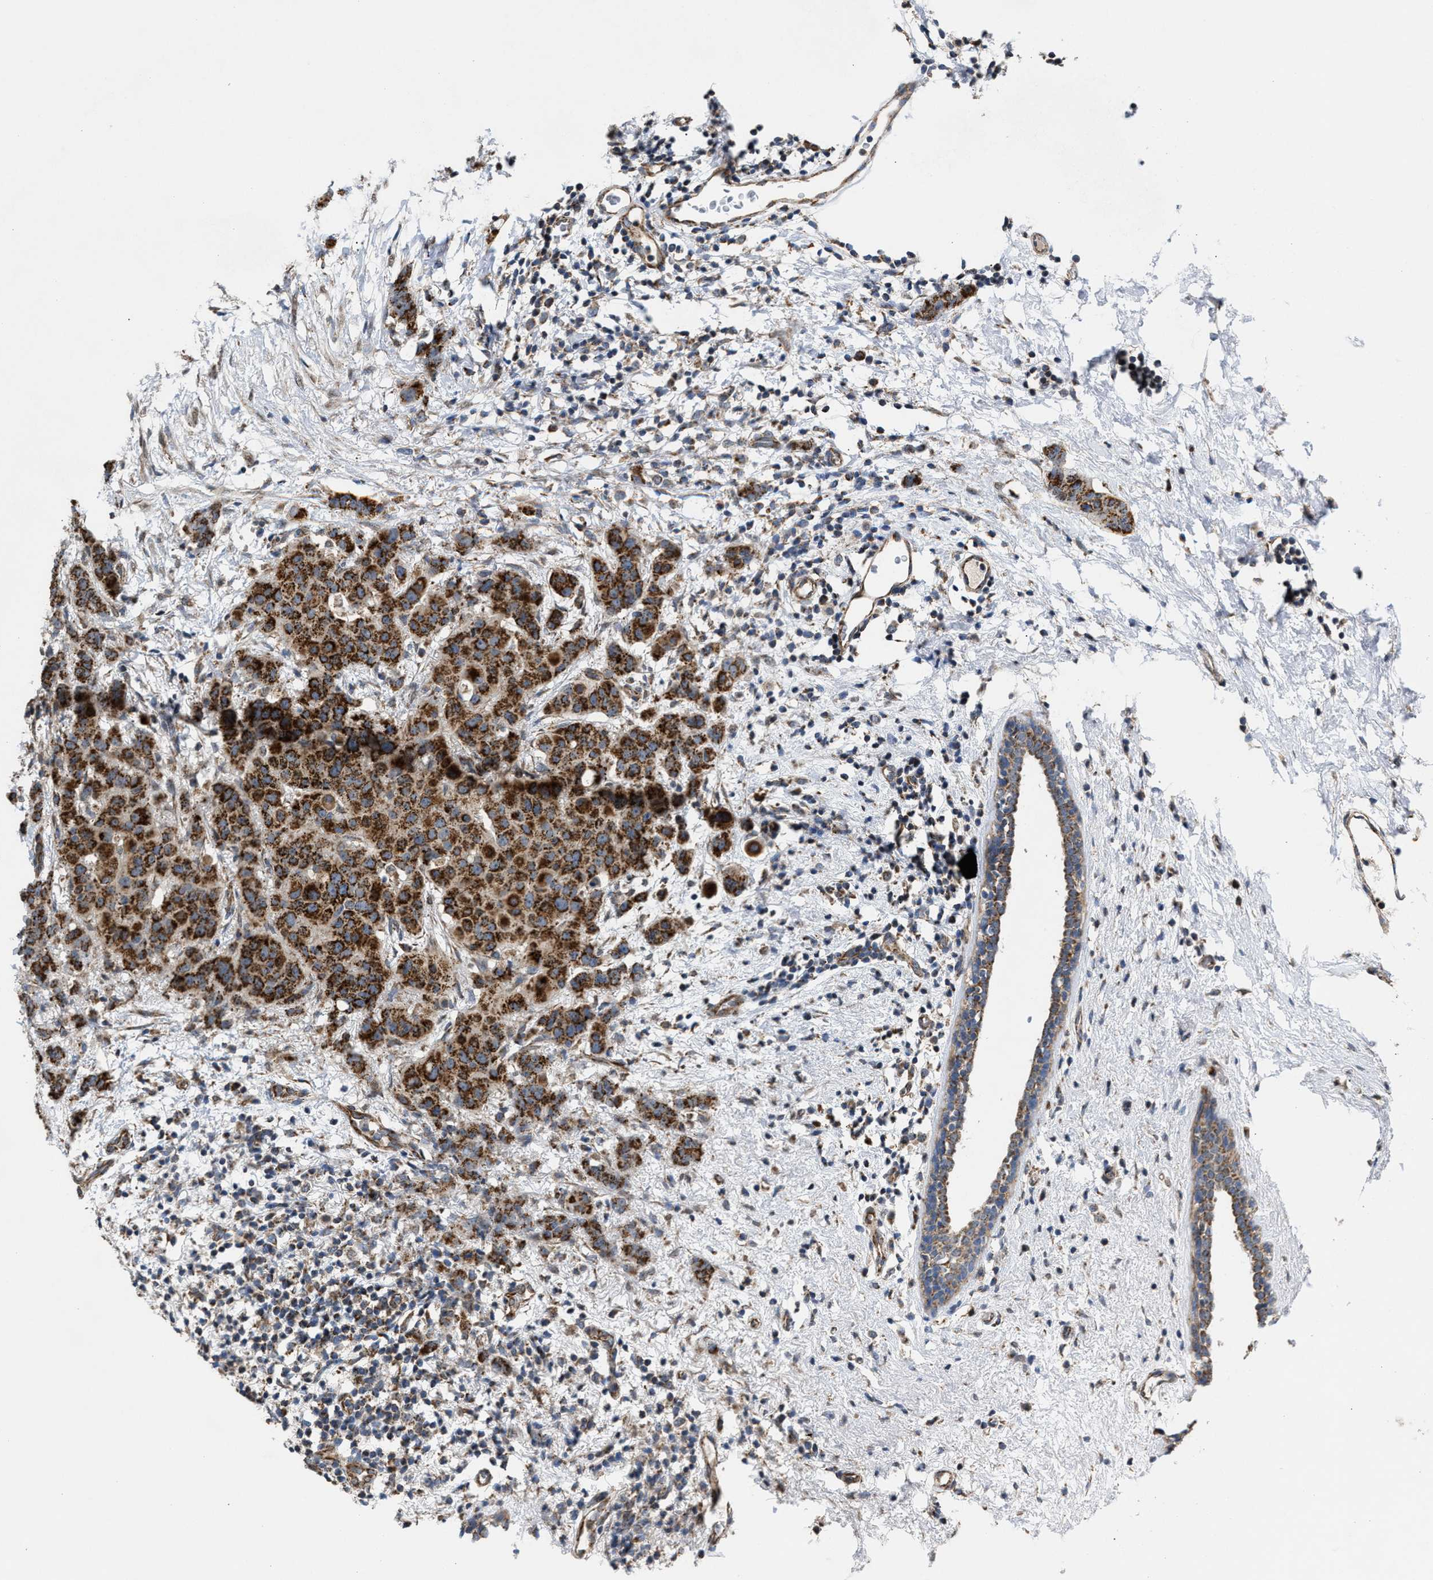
{"staining": {"intensity": "strong", "quantity": ">75%", "location": "cytoplasmic/membranous"}, "tissue": "breast cancer", "cell_type": "Tumor cells", "image_type": "cancer", "snomed": [{"axis": "morphology", "description": "Normal tissue, NOS"}, {"axis": "morphology", "description": "Duct carcinoma"}, {"axis": "topography", "description": "Breast"}], "caption": "The immunohistochemical stain labels strong cytoplasmic/membranous staining in tumor cells of breast cancer (invasive ductal carcinoma) tissue.", "gene": "TACO1", "patient": {"sex": "female", "age": 40}}